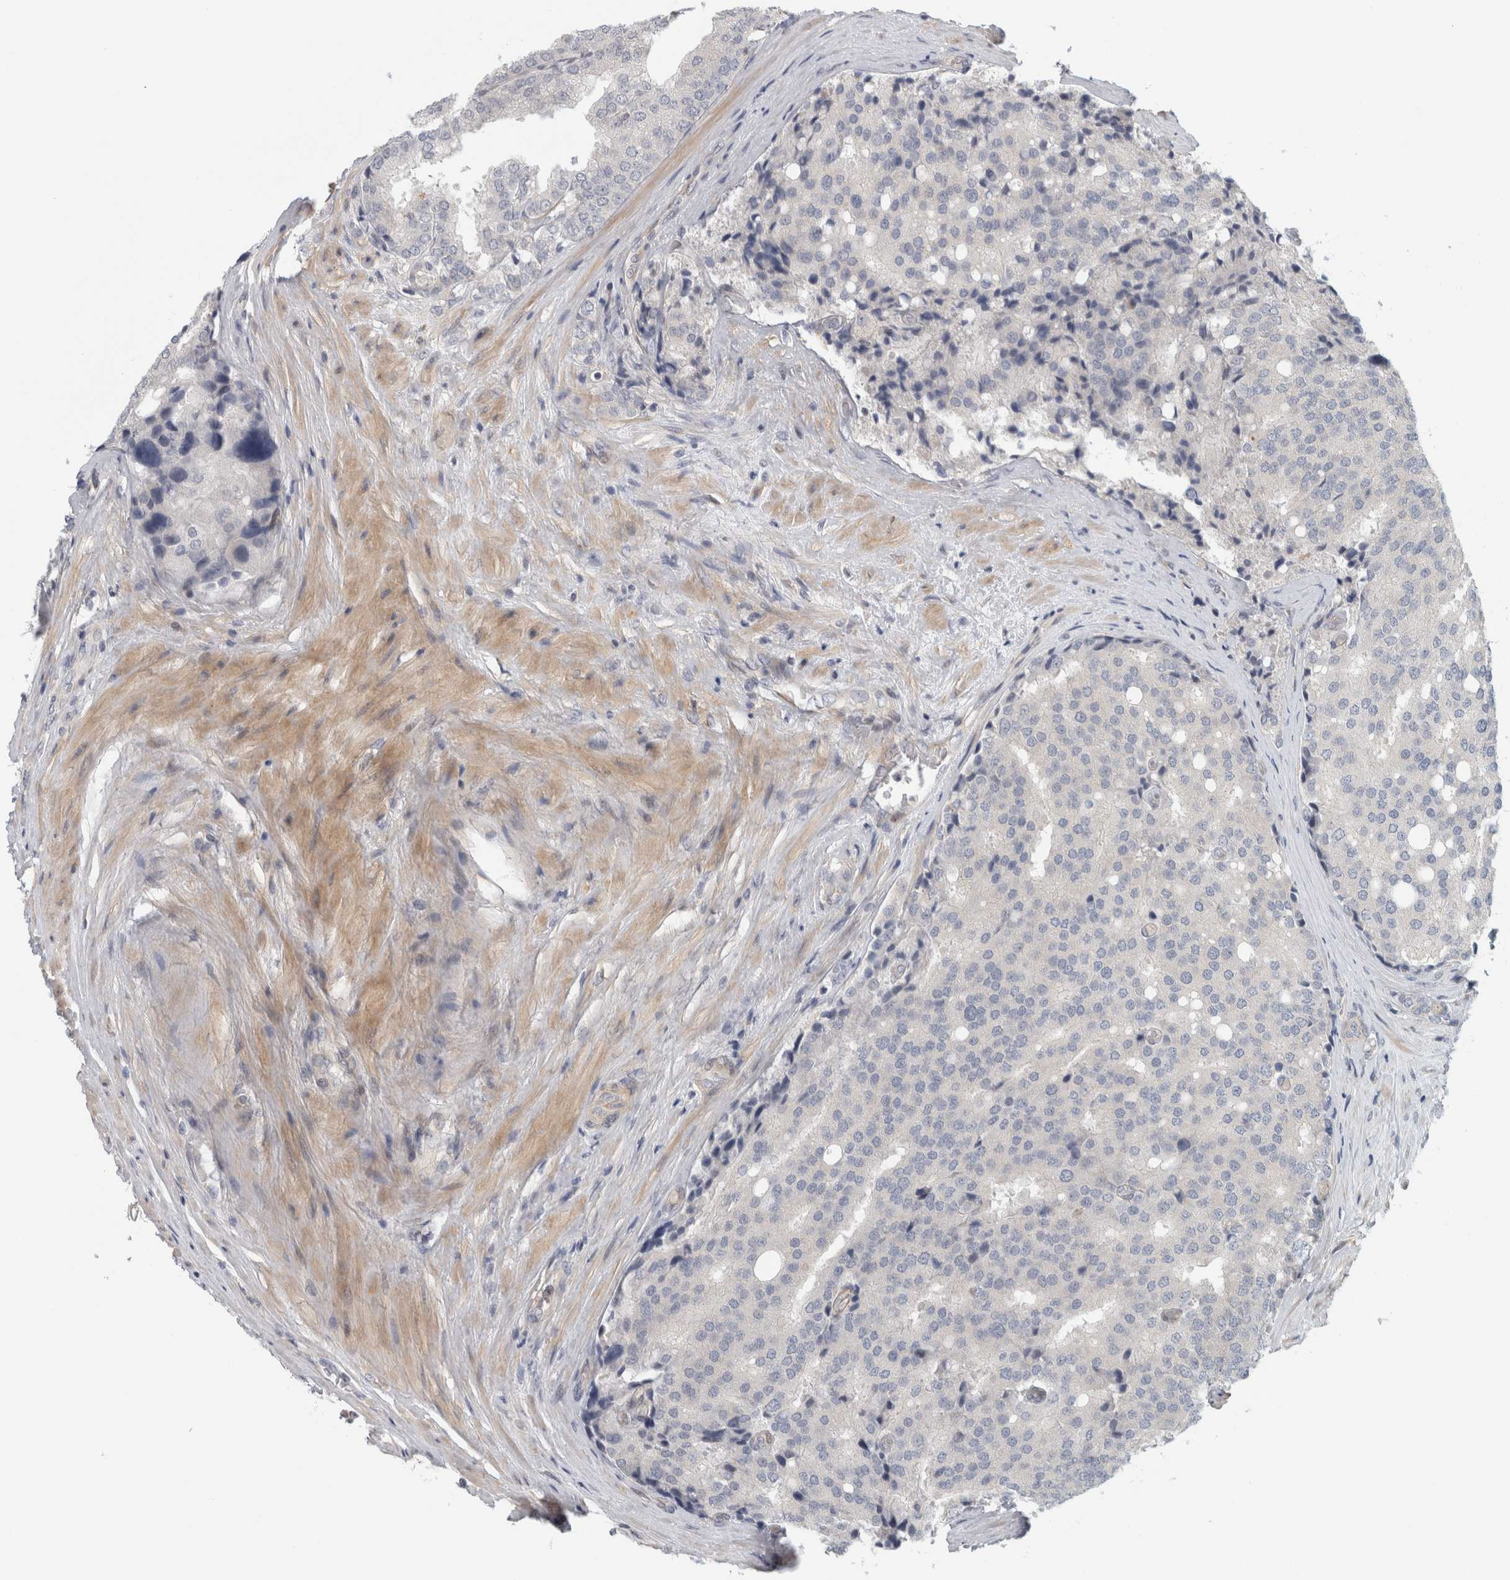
{"staining": {"intensity": "negative", "quantity": "none", "location": "none"}, "tissue": "prostate cancer", "cell_type": "Tumor cells", "image_type": "cancer", "snomed": [{"axis": "morphology", "description": "Adenocarcinoma, High grade"}, {"axis": "topography", "description": "Prostate"}], "caption": "An image of human prostate cancer (adenocarcinoma (high-grade)) is negative for staining in tumor cells.", "gene": "ZNF804B", "patient": {"sex": "male", "age": 50}}